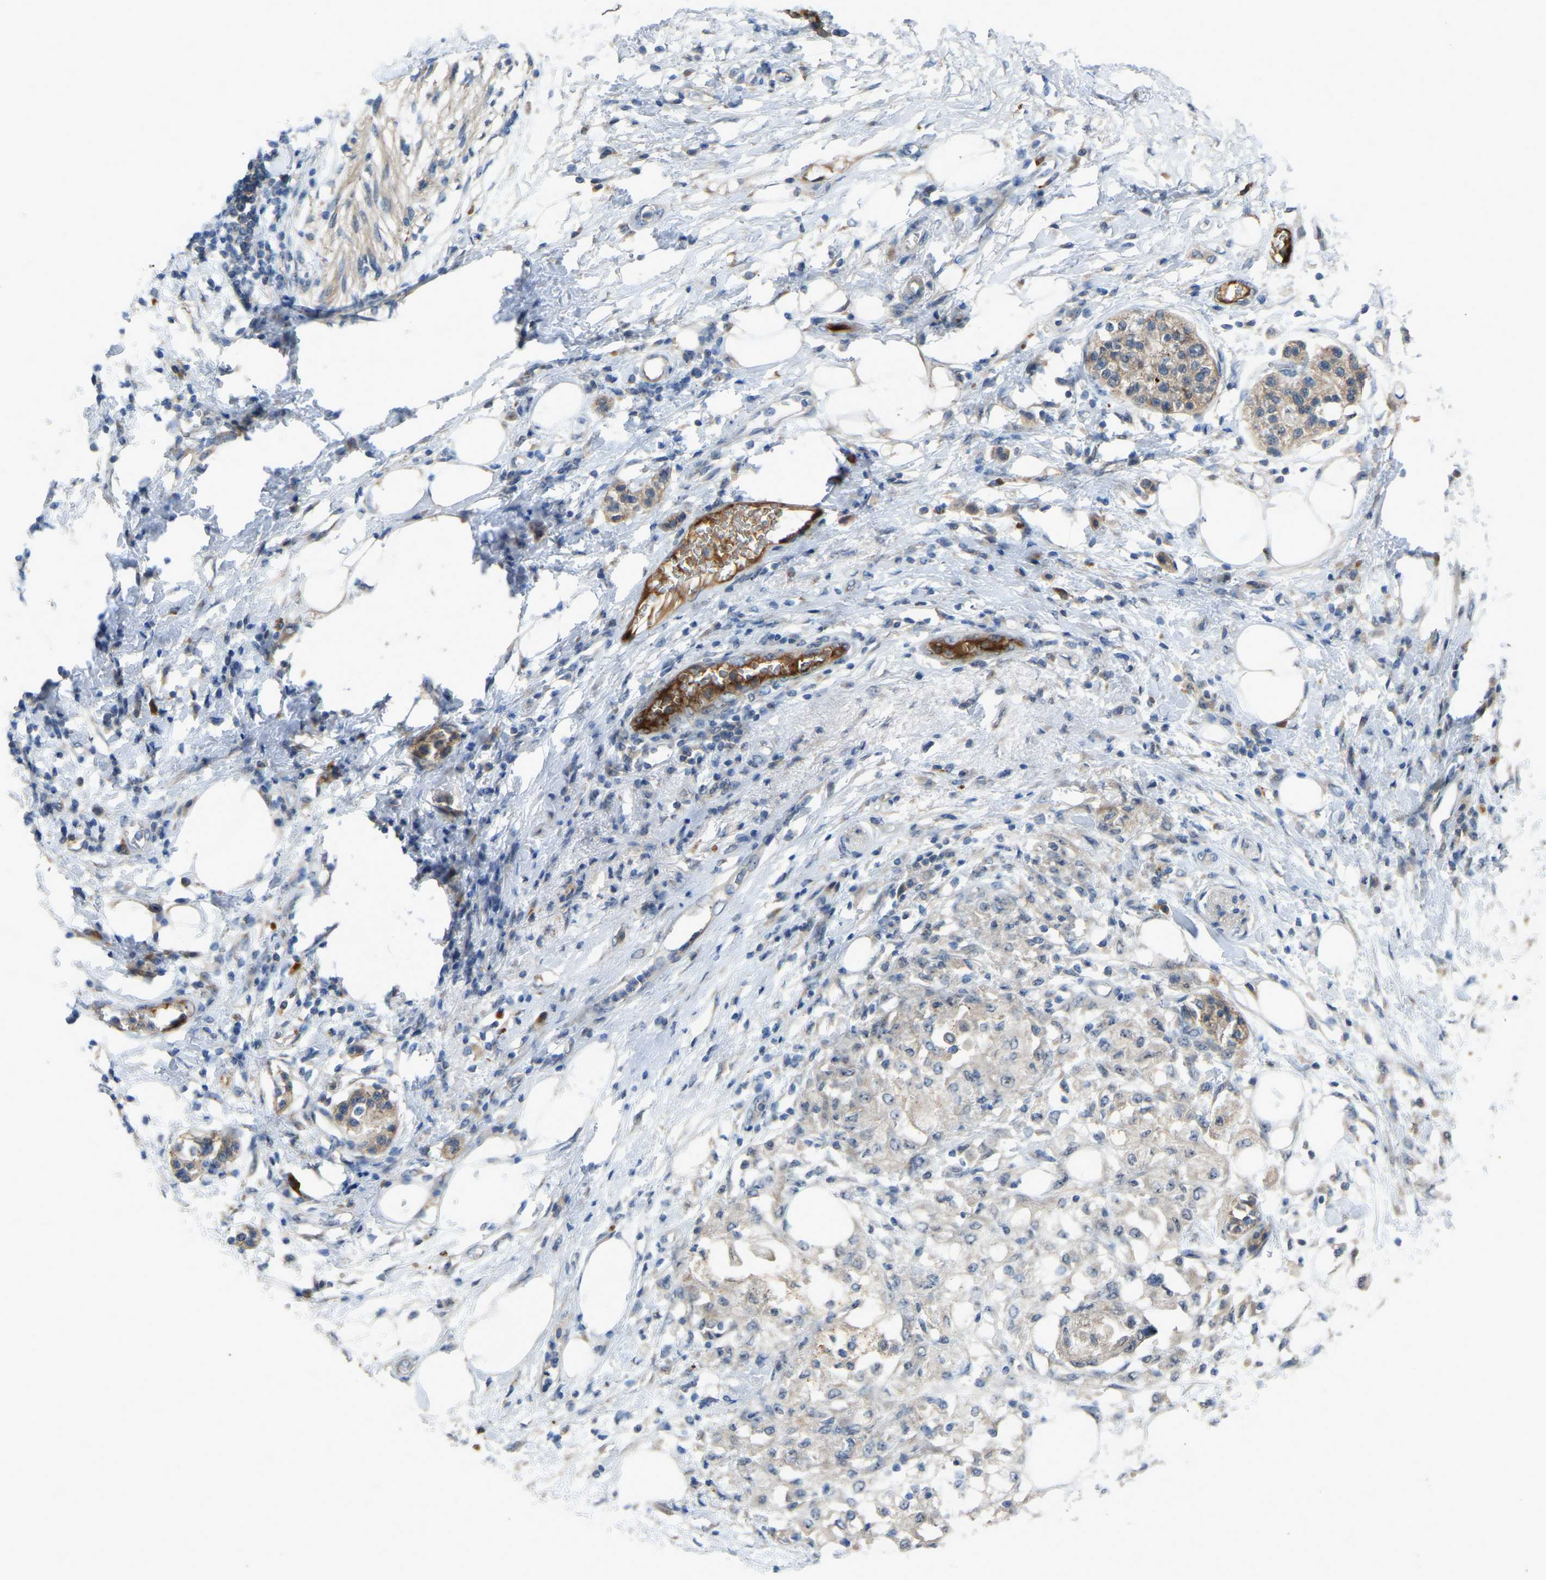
{"staining": {"intensity": "negative", "quantity": "none", "location": "none"}, "tissue": "pancreatic cancer", "cell_type": "Tumor cells", "image_type": "cancer", "snomed": [{"axis": "morphology", "description": "Normal tissue, NOS"}, {"axis": "morphology", "description": "Adenocarcinoma, NOS"}, {"axis": "topography", "description": "Pancreas"}, {"axis": "topography", "description": "Duodenum"}], "caption": "Adenocarcinoma (pancreatic) was stained to show a protein in brown. There is no significant staining in tumor cells.", "gene": "FHIT", "patient": {"sex": "female", "age": 60}}